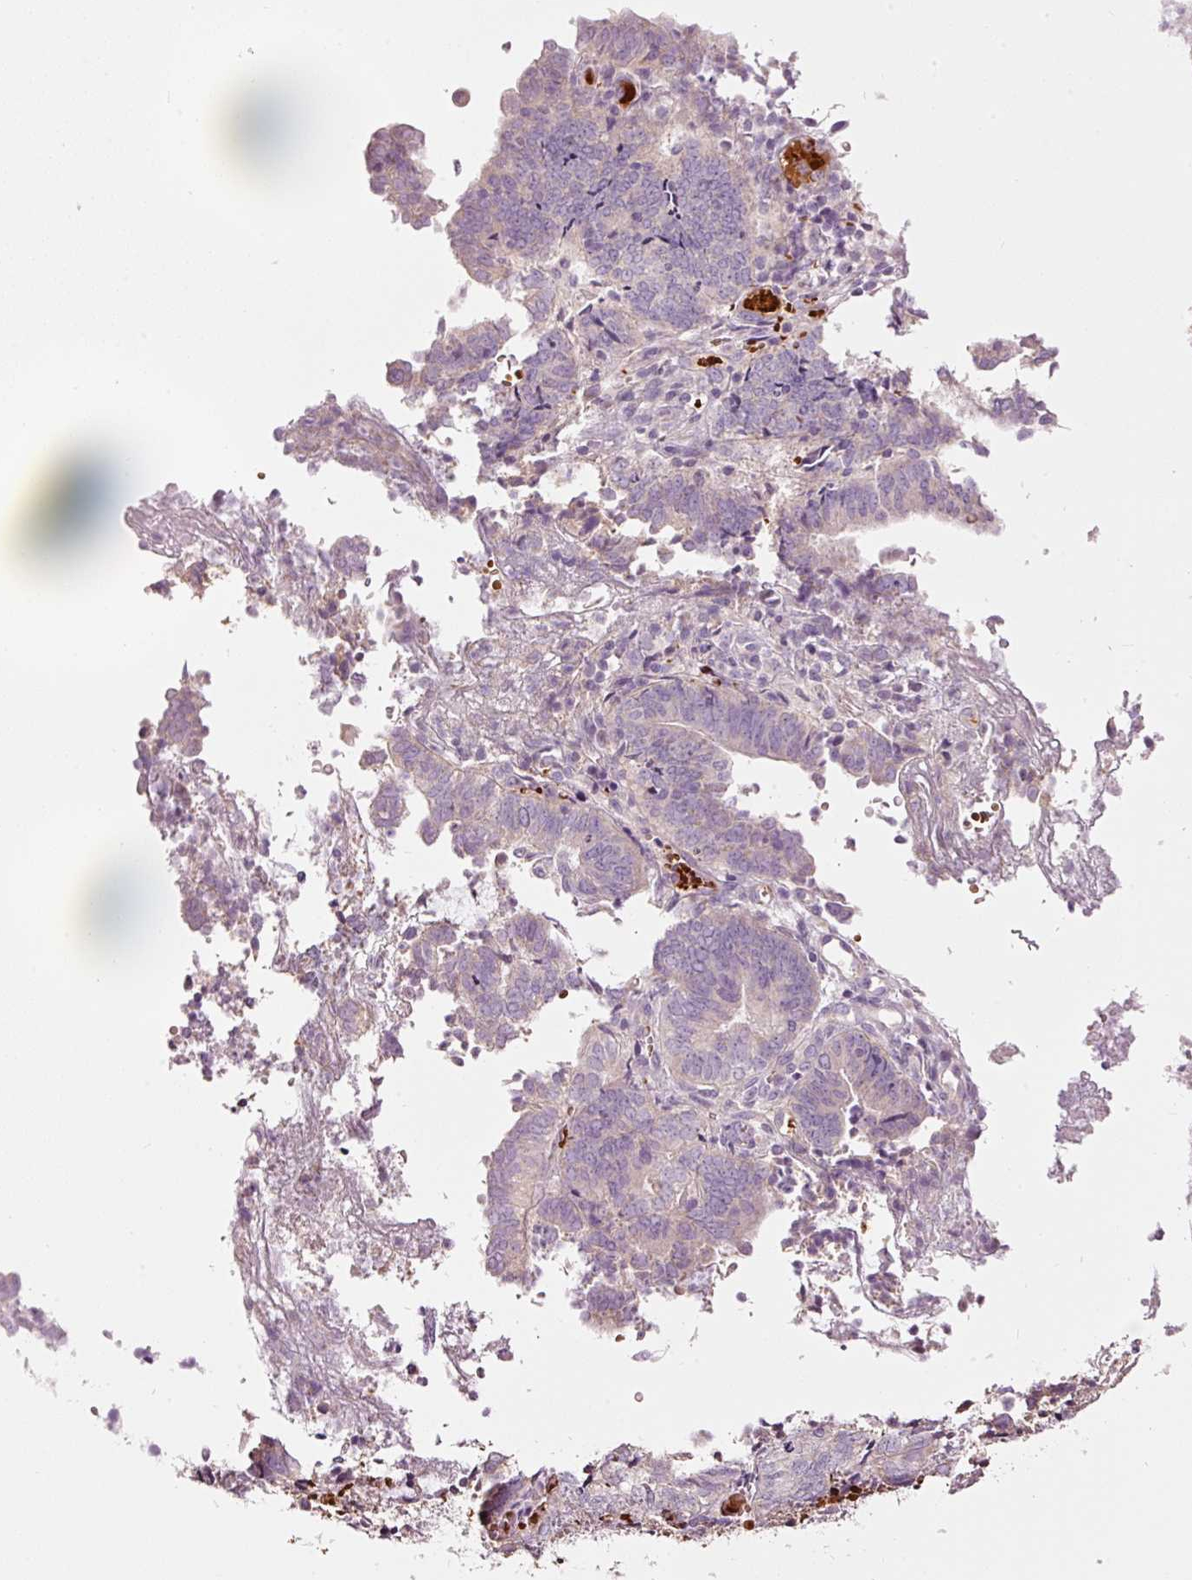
{"staining": {"intensity": "negative", "quantity": "none", "location": "none"}, "tissue": "endometrial cancer", "cell_type": "Tumor cells", "image_type": "cancer", "snomed": [{"axis": "morphology", "description": "Adenocarcinoma, NOS"}, {"axis": "topography", "description": "Uterus"}, {"axis": "topography", "description": "Endometrium"}], "caption": "This micrograph is of endometrial adenocarcinoma stained with IHC to label a protein in brown with the nuclei are counter-stained blue. There is no staining in tumor cells. The staining is performed using DAB (3,3'-diaminobenzidine) brown chromogen with nuclei counter-stained in using hematoxylin.", "gene": "LDHAL6B", "patient": {"sex": "female", "age": 70}}